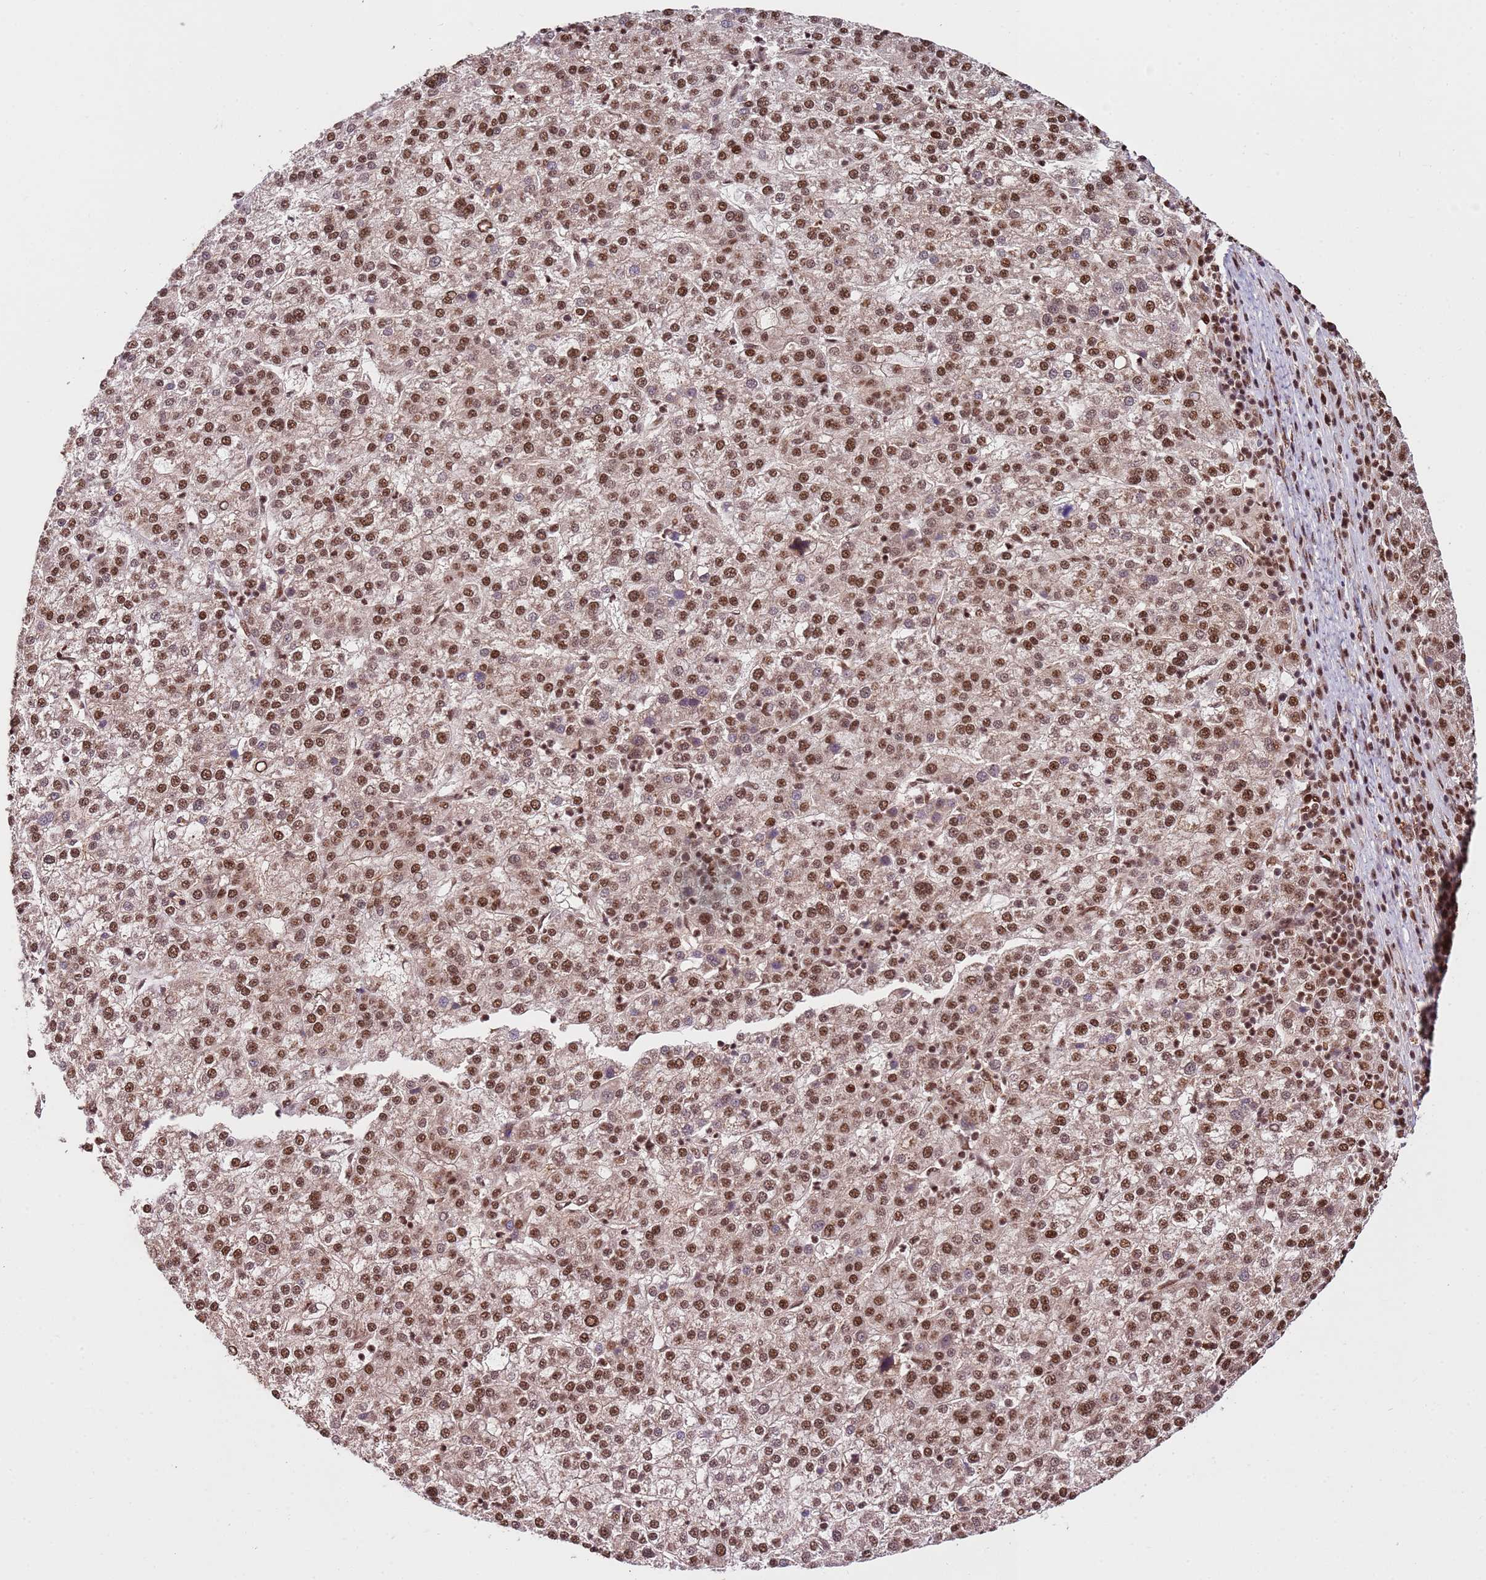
{"staining": {"intensity": "moderate", "quantity": ">75%", "location": "nuclear"}, "tissue": "liver cancer", "cell_type": "Tumor cells", "image_type": "cancer", "snomed": [{"axis": "morphology", "description": "Carcinoma, Hepatocellular, NOS"}, {"axis": "topography", "description": "Liver"}], "caption": "Protein staining of liver hepatocellular carcinoma tissue exhibits moderate nuclear expression in about >75% of tumor cells.", "gene": "ZBTB12", "patient": {"sex": "female", "age": 58}}